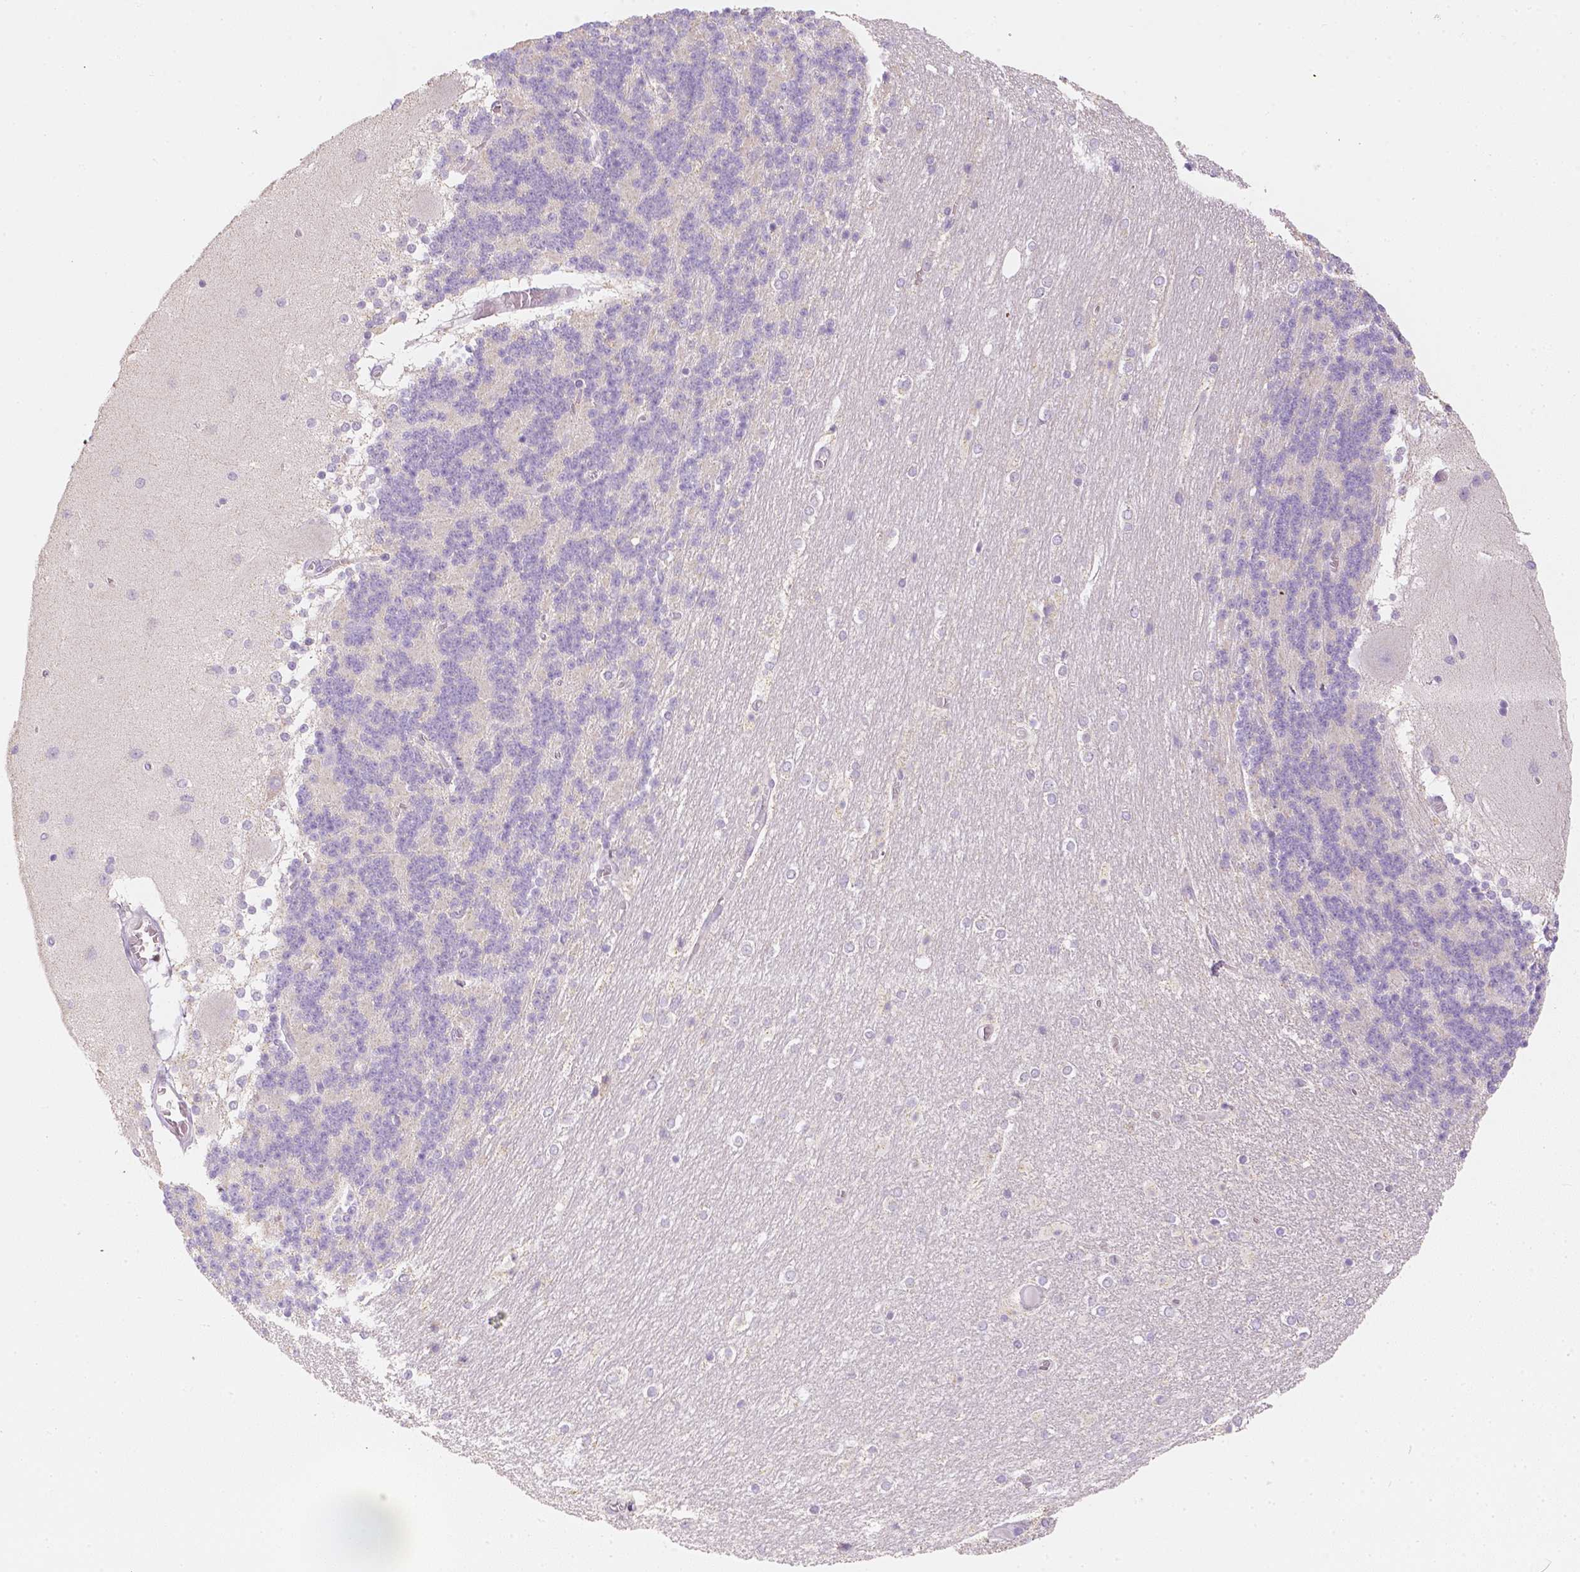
{"staining": {"intensity": "negative", "quantity": "none", "location": "none"}, "tissue": "cerebellum", "cell_type": "Cells in granular layer", "image_type": "normal", "snomed": [{"axis": "morphology", "description": "Normal tissue, NOS"}, {"axis": "topography", "description": "Cerebellum"}], "caption": "There is no significant expression in cells in granular layer of cerebellum. The staining was performed using DAB to visualize the protein expression in brown, while the nuclei were stained in blue with hematoxylin (Magnification: 20x).", "gene": "NVL", "patient": {"sex": "female", "age": 54}}